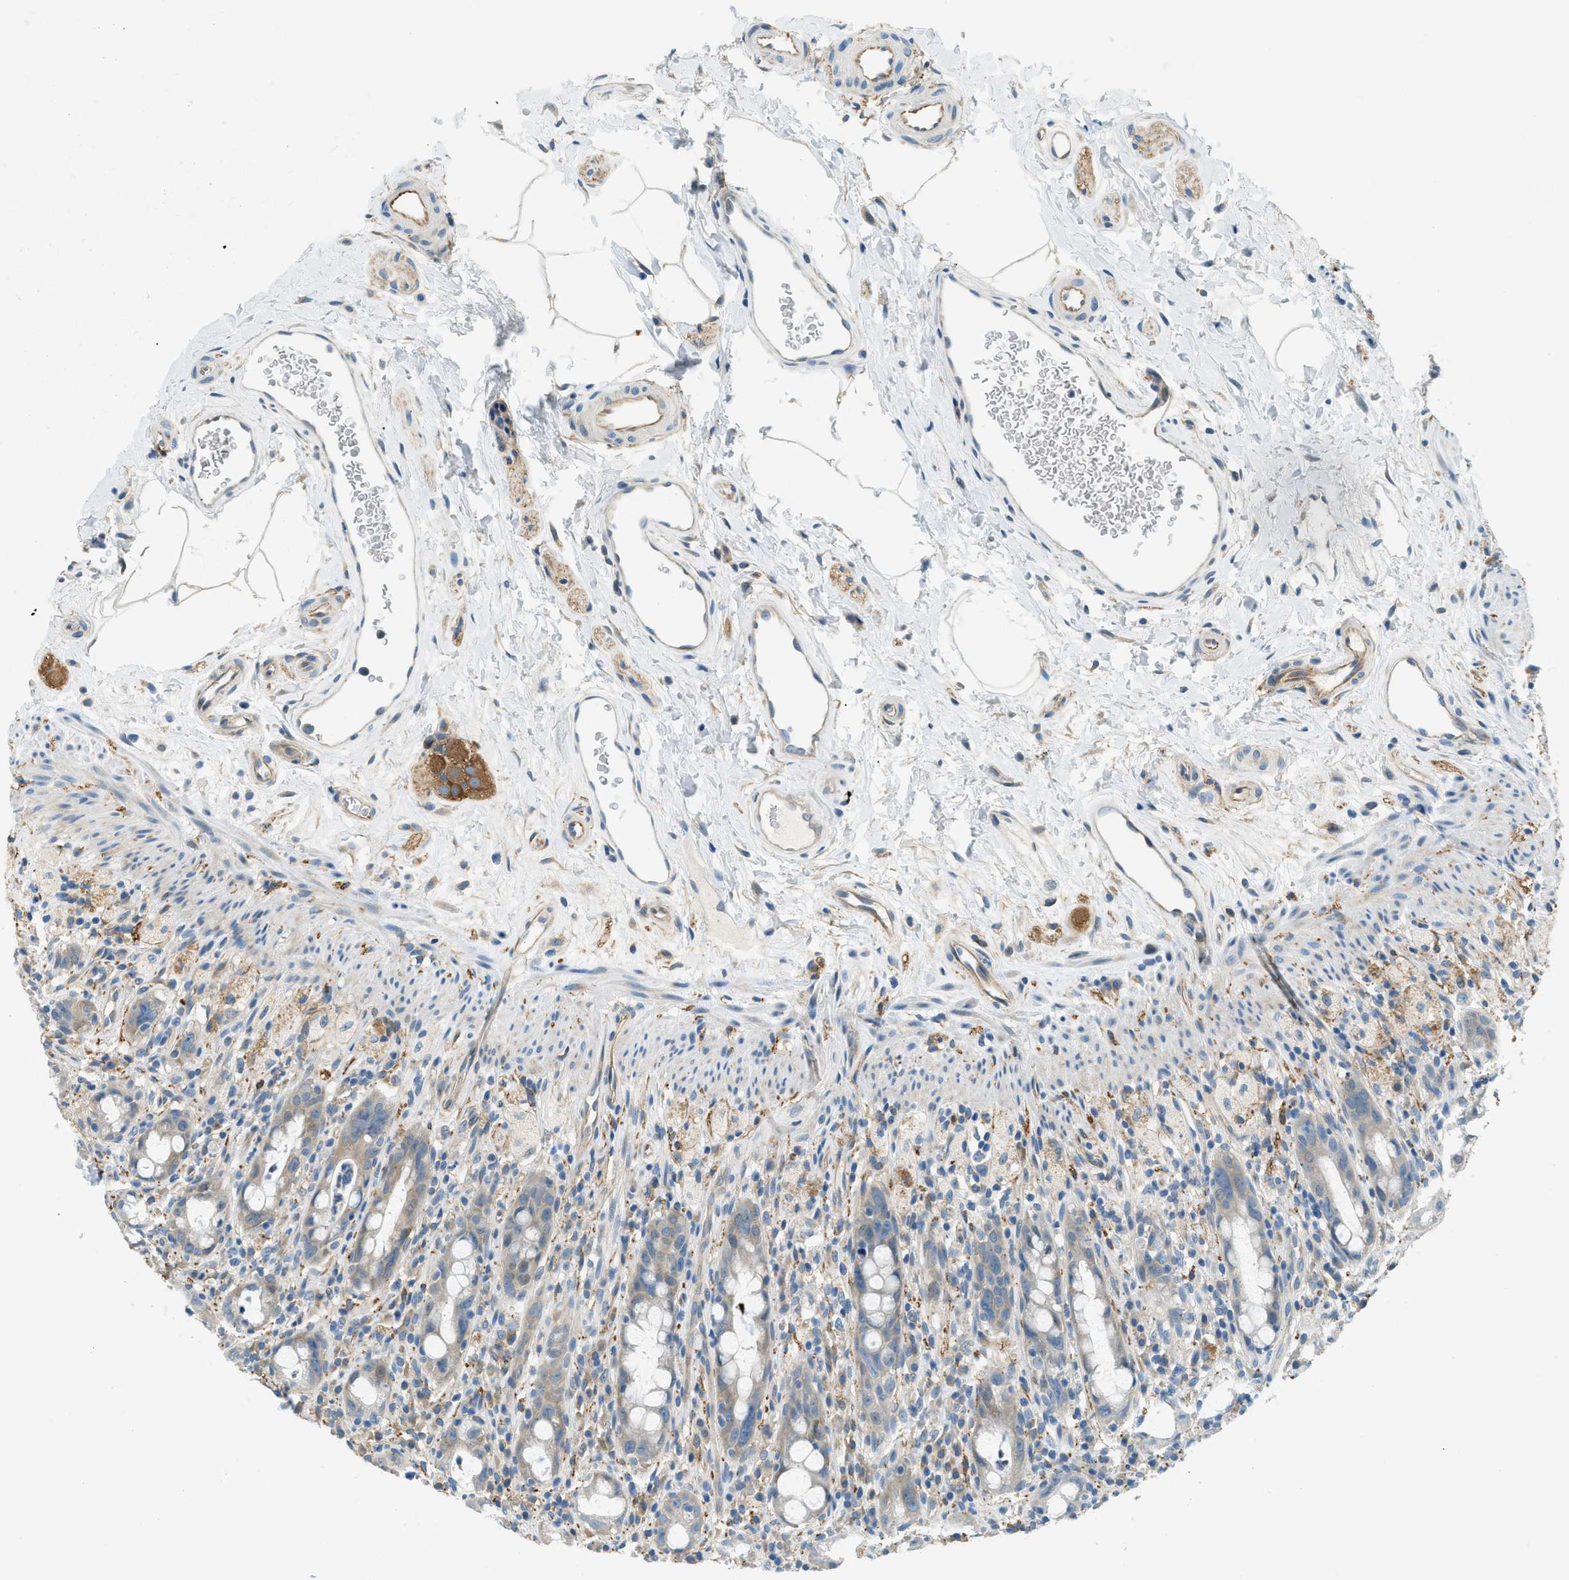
{"staining": {"intensity": "weak", "quantity": "<25%", "location": "cytoplasmic/membranous"}, "tissue": "rectum", "cell_type": "Glandular cells", "image_type": "normal", "snomed": [{"axis": "morphology", "description": "Normal tissue, NOS"}, {"axis": "topography", "description": "Rectum"}], "caption": "This photomicrograph is of normal rectum stained with immunohistochemistry (IHC) to label a protein in brown with the nuclei are counter-stained blue. There is no positivity in glandular cells. Nuclei are stained in blue.", "gene": "ZNF367", "patient": {"sex": "male", "age": 44}}